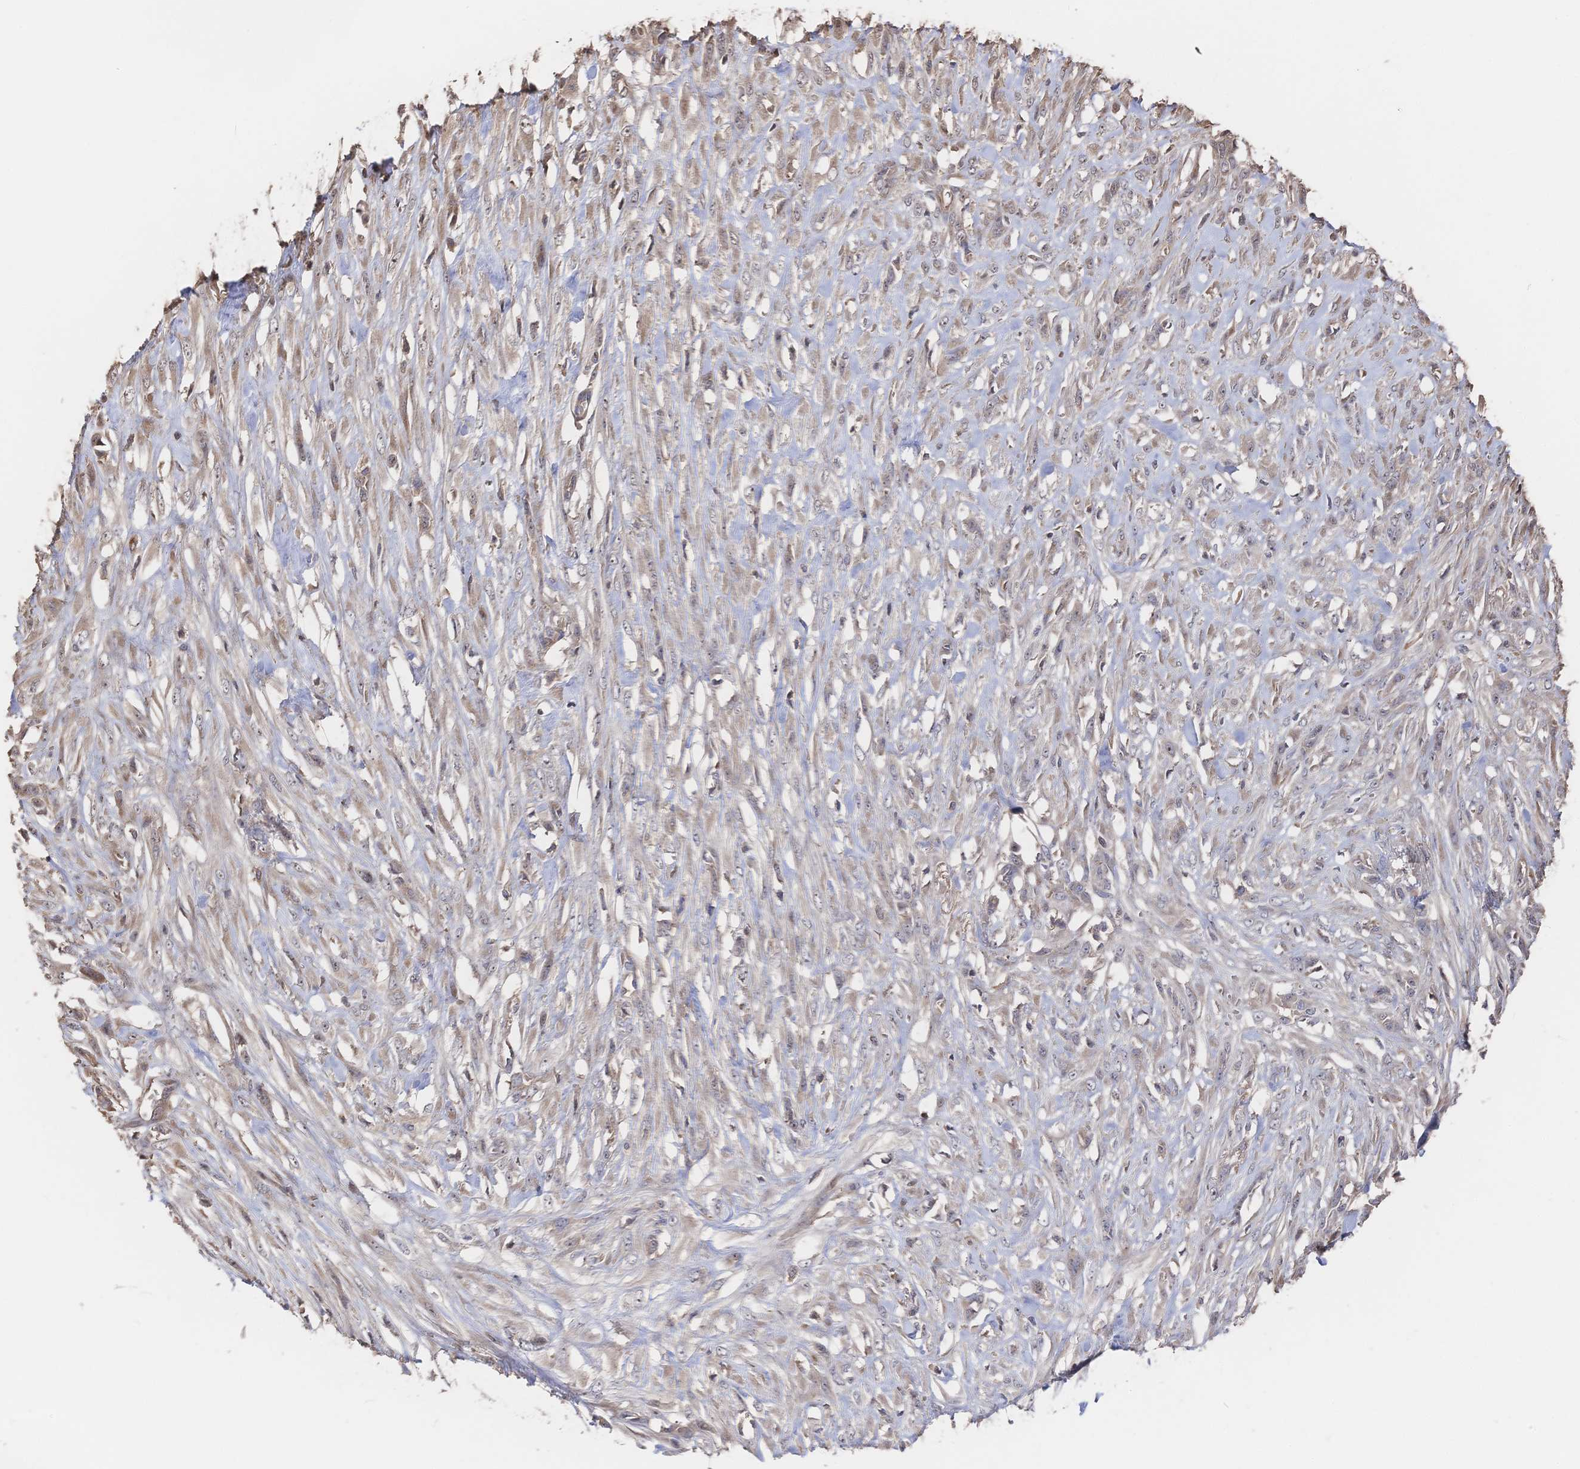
{"staining": {"intensity": "weak", "quantity": "25%-75%", "location": "cytoplasmic/membranous"}, "tissue": "skin cancer", "cell_type": "Tumor cells", "image_type": "cancer", "snomed": [{"axis": "morphology", "description": "Squamous cell carcinoma, NOS"}, {"axis": "topography", "description": "Skin"}], "caption": "Immunohistochemistry micrograph of skin squamous cell carcinoma stained for a protein (brown), which reveals low levels of weak cytoplasmic/membranous expression in approximately 25%-75% of tumor cells.", "gene": "DNAJA4", "patient": {"sex": "female", "age": 59}}